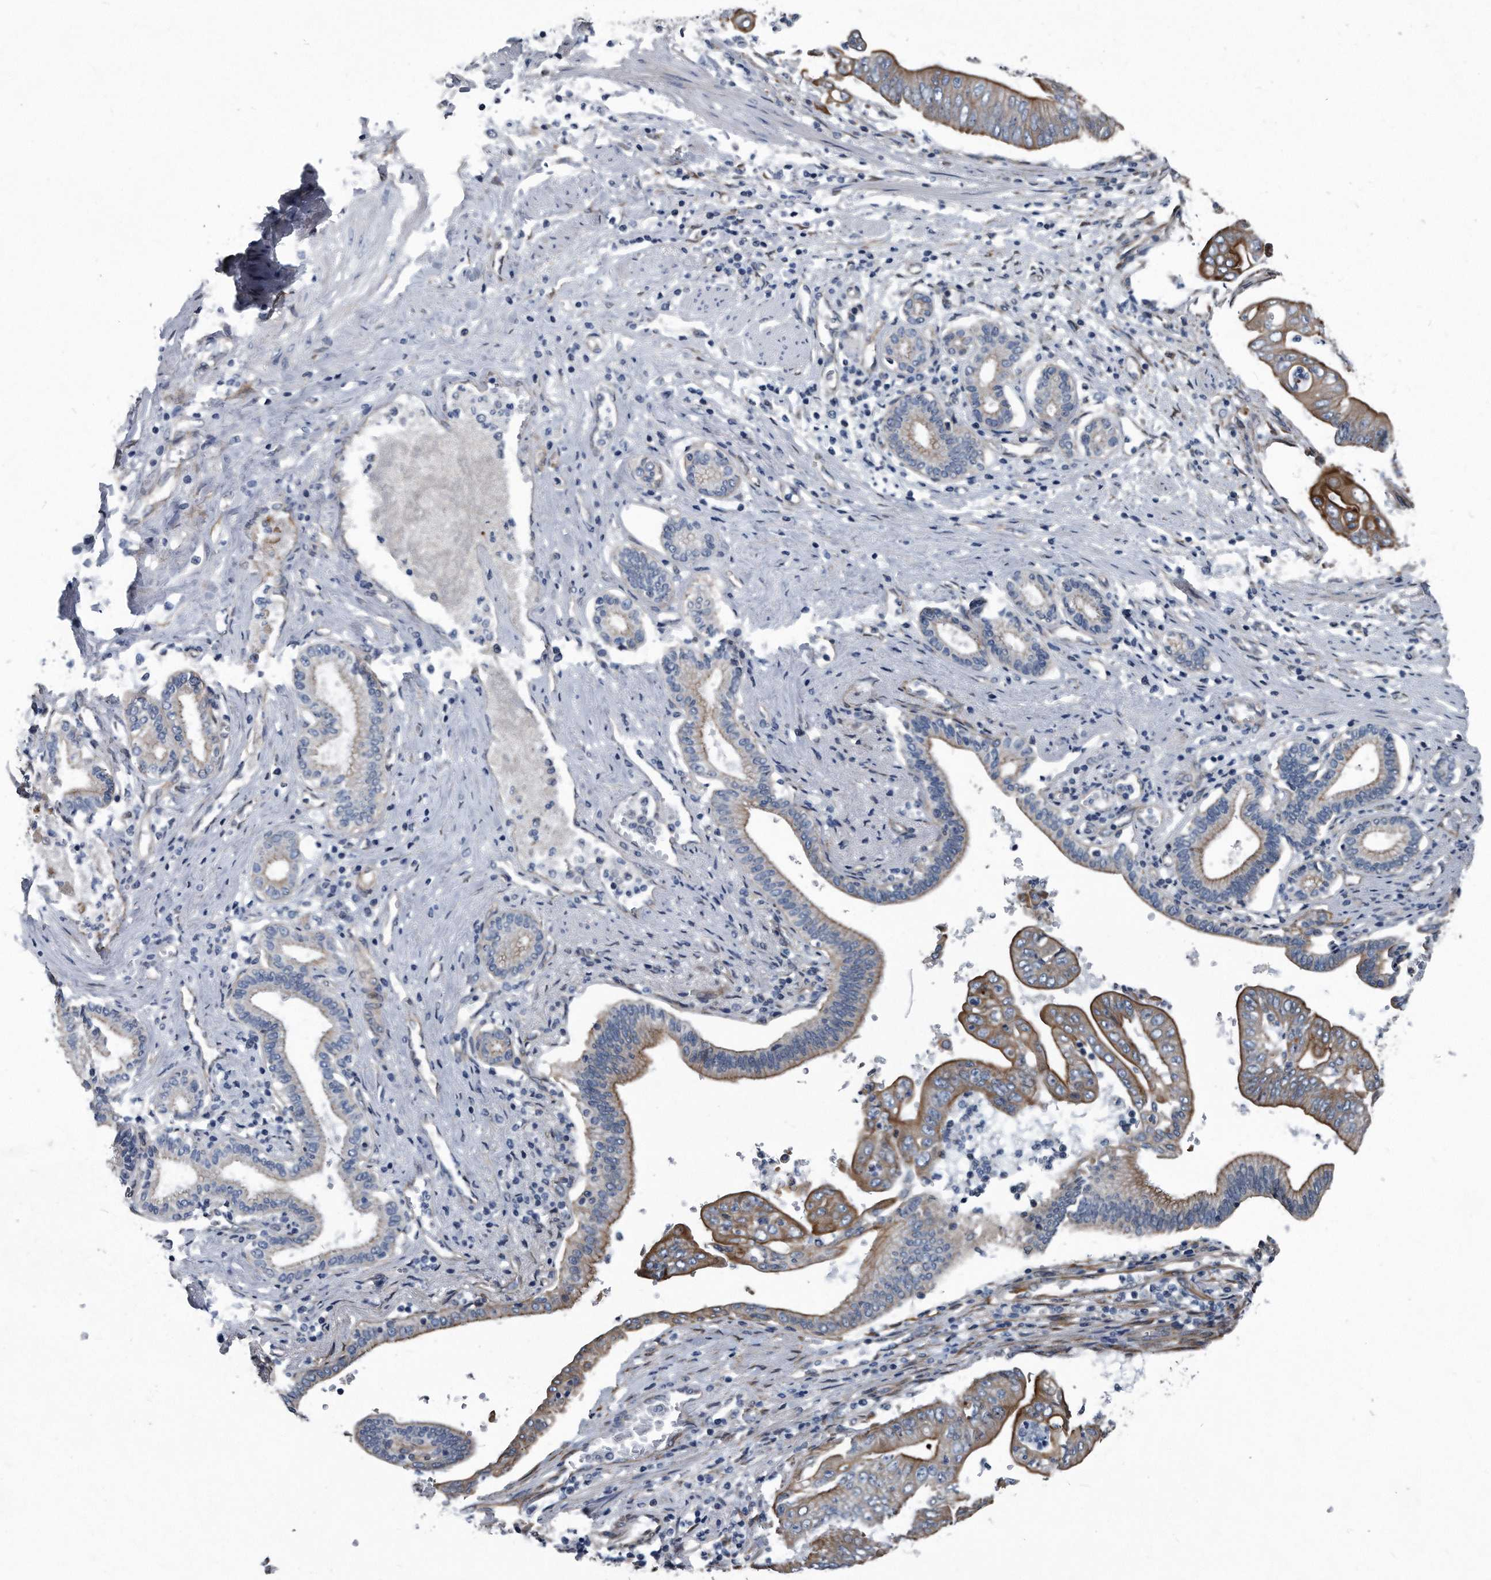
{"staining": {"intensity": "moderate", "quantity": ">75%", "location": "cytoplasmic/membranous"}, "tissue": "pancreatic cancer", "cell_type": "Tumor cells", "image_type": "cancer", "snomed": [{"axis": "morphology", "description": "Adenocarcinoma, NOS"}, {"axis": "topography", "description": "Pancreas"}], "caption": "Brown immunohistochemical staining in adenocarcinoma (pancreatic) exhibits moderate cytoplasmic/membranous expression in about >75% of tumor cells. (DAB IHC, brown staining for protein, blue staining for nuclei).", "gene": "PLEC", "patient": {"sex": "female", "age": 77}}